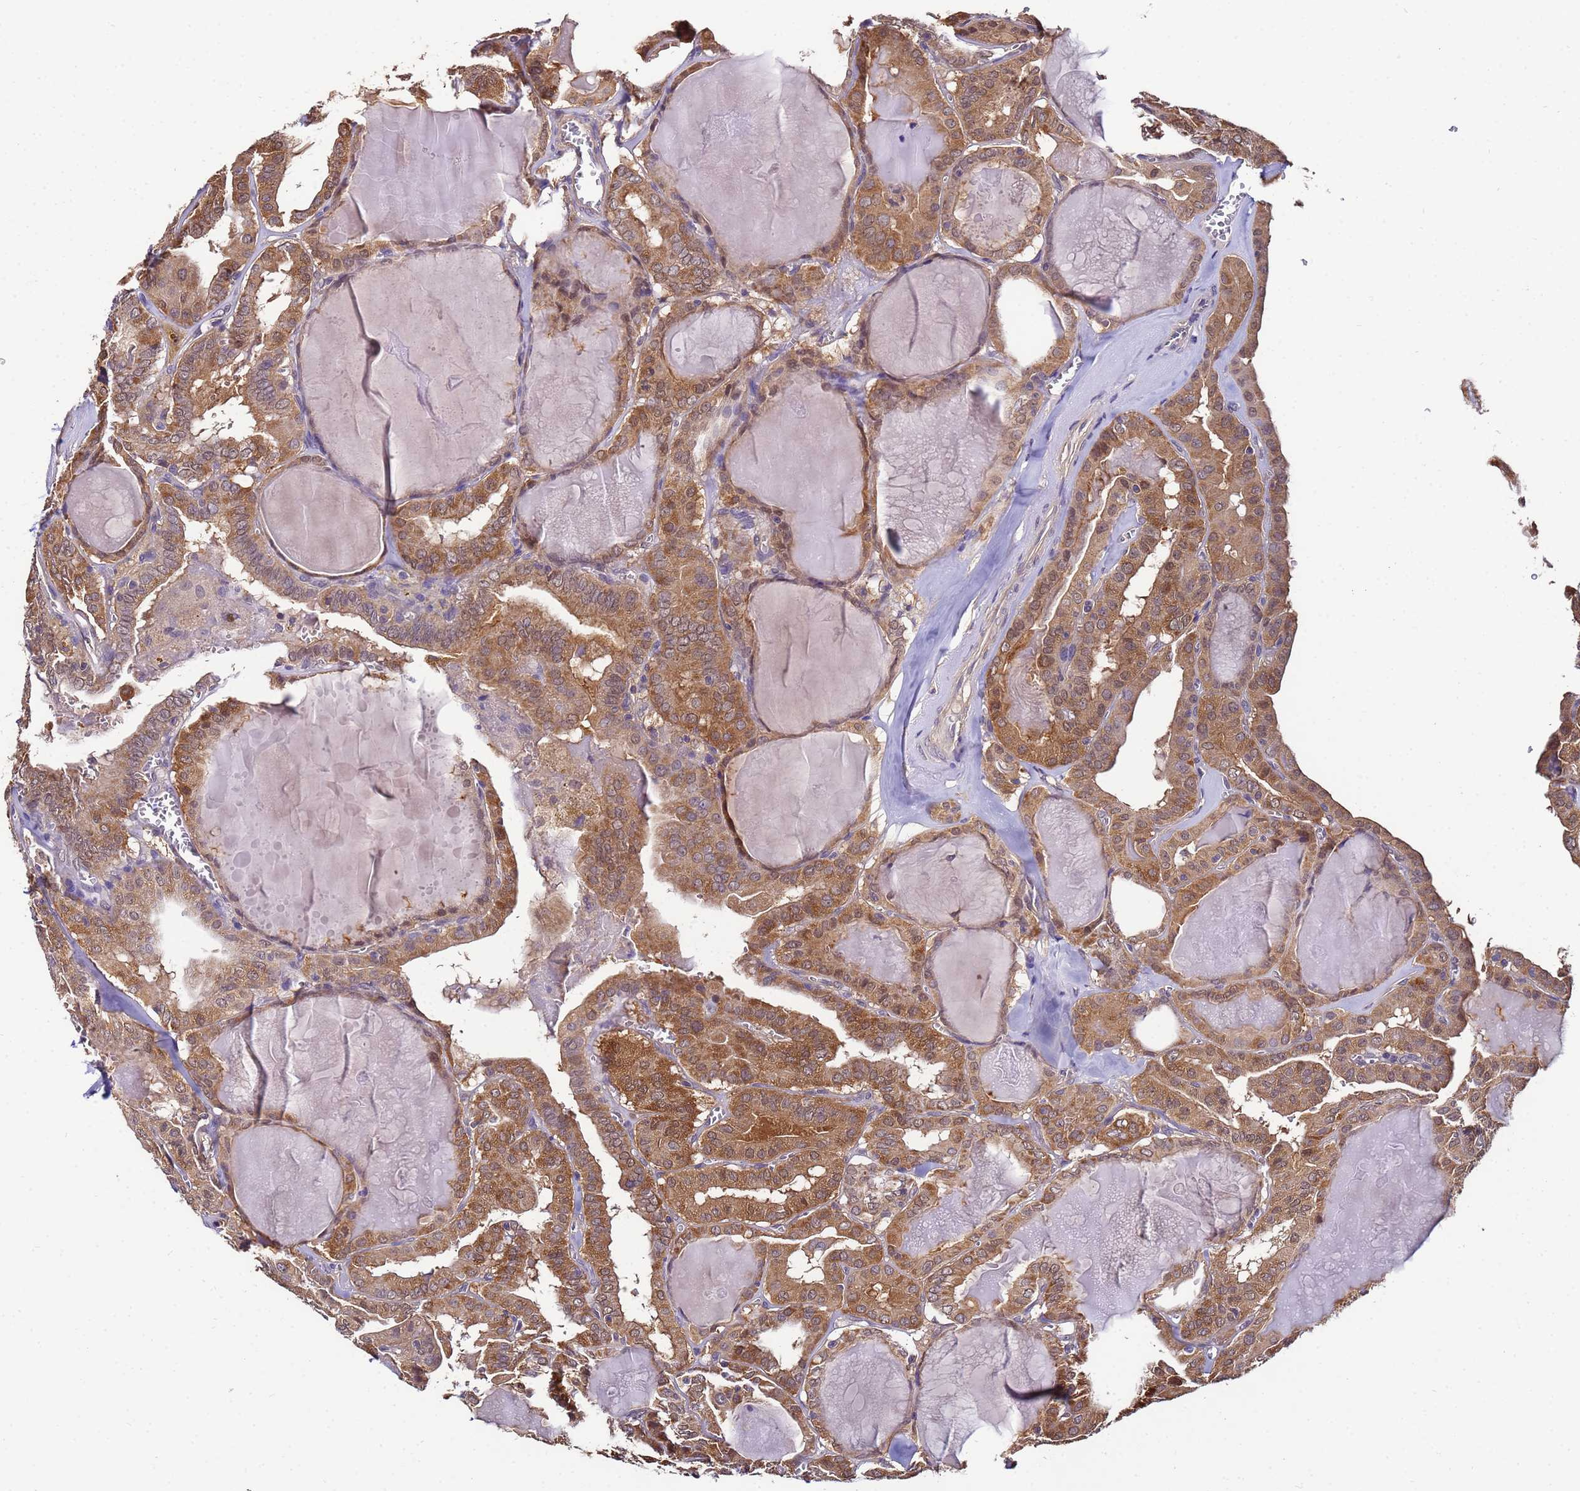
{"staining": {"intensity": "moderate", "quantity": ">75%", "location": "cytoplasmic/membranous"}, "tissue": "thyroid cancer", "cell_type": "Tumor cells", "image_type": "cancer", "snomed": [{"axis": "morphology", "description": "Papillary adenocarcinoma, NOS"}, {"axis": "topography", "description": "Thyroid gland"}], "caption": "Protein staining of papillary adenocarcinoma (thyroid) tissue demonstrates moderate cytoplasmic/membranous staining in approximately >75% of tumor cells. (Brightfield microscopy of DAB IHC at high magnification).", "gene": "NAXE", "patient": {"sex": "male", "age": 52}}